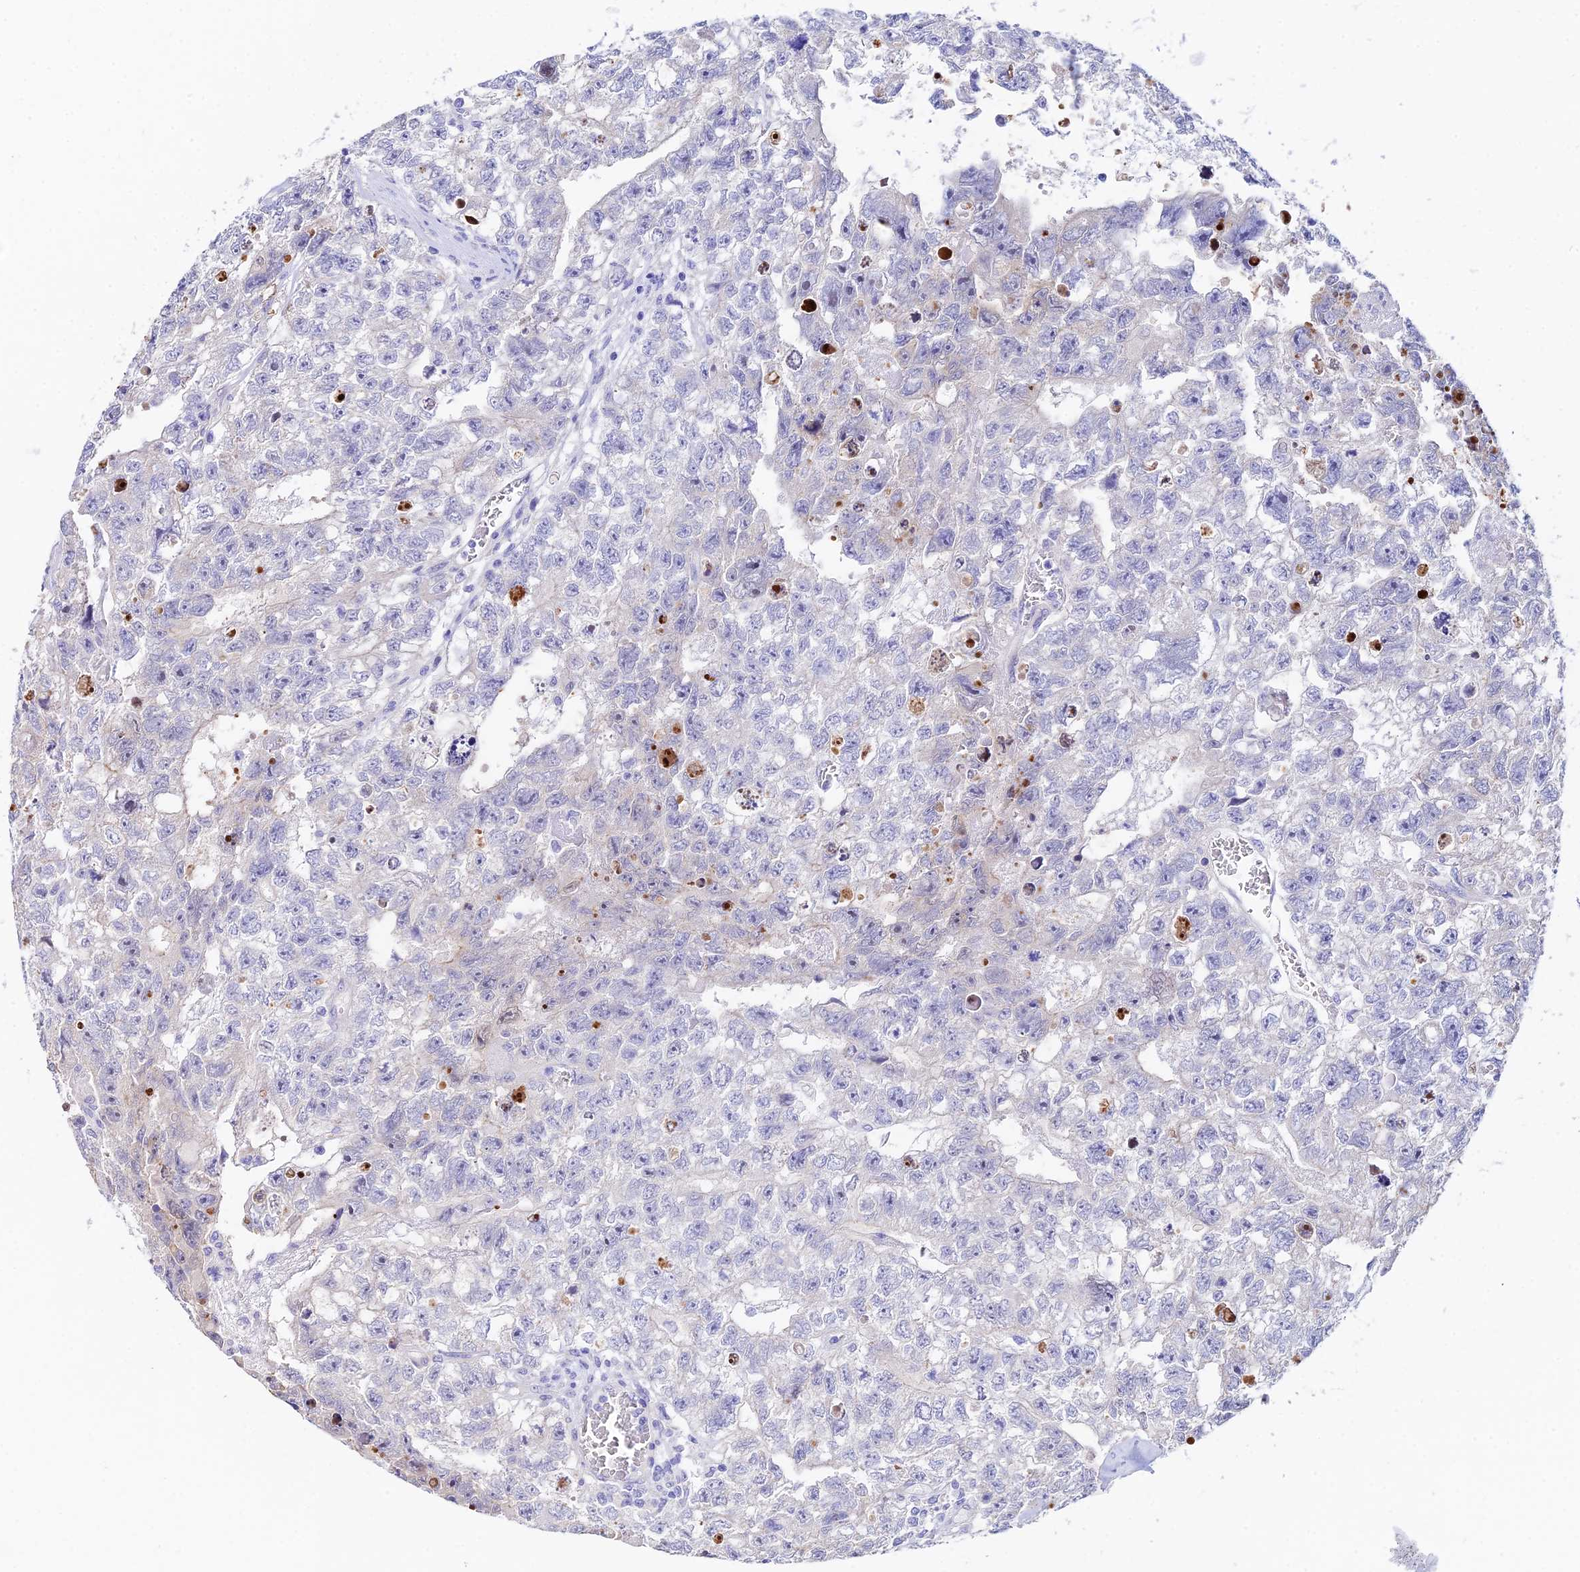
{"staining": {"intensity": "moderate", "quantity": "<25%", "location": "cytoplasmic/membranous"}, "tissue": "testis cancer", "cell_type": "Tumor cells", "image_type": "cancer", "snomed": [{"axis": "morphology", "description": "Carcinoma, Embryonal, NOS"}, {"axis": "topography", "description": "Testis"}], "caption": "Immunohistochemistry photomicrograph of human embryonal carcinoma (testis) stained for a protein (brown), which exhibits low levels of moderate cytoplasmic/membranous staining in approximately <25% of tumor cells.", "gene": "CEP41", "patient": {"sex": "male", "age": 26}}